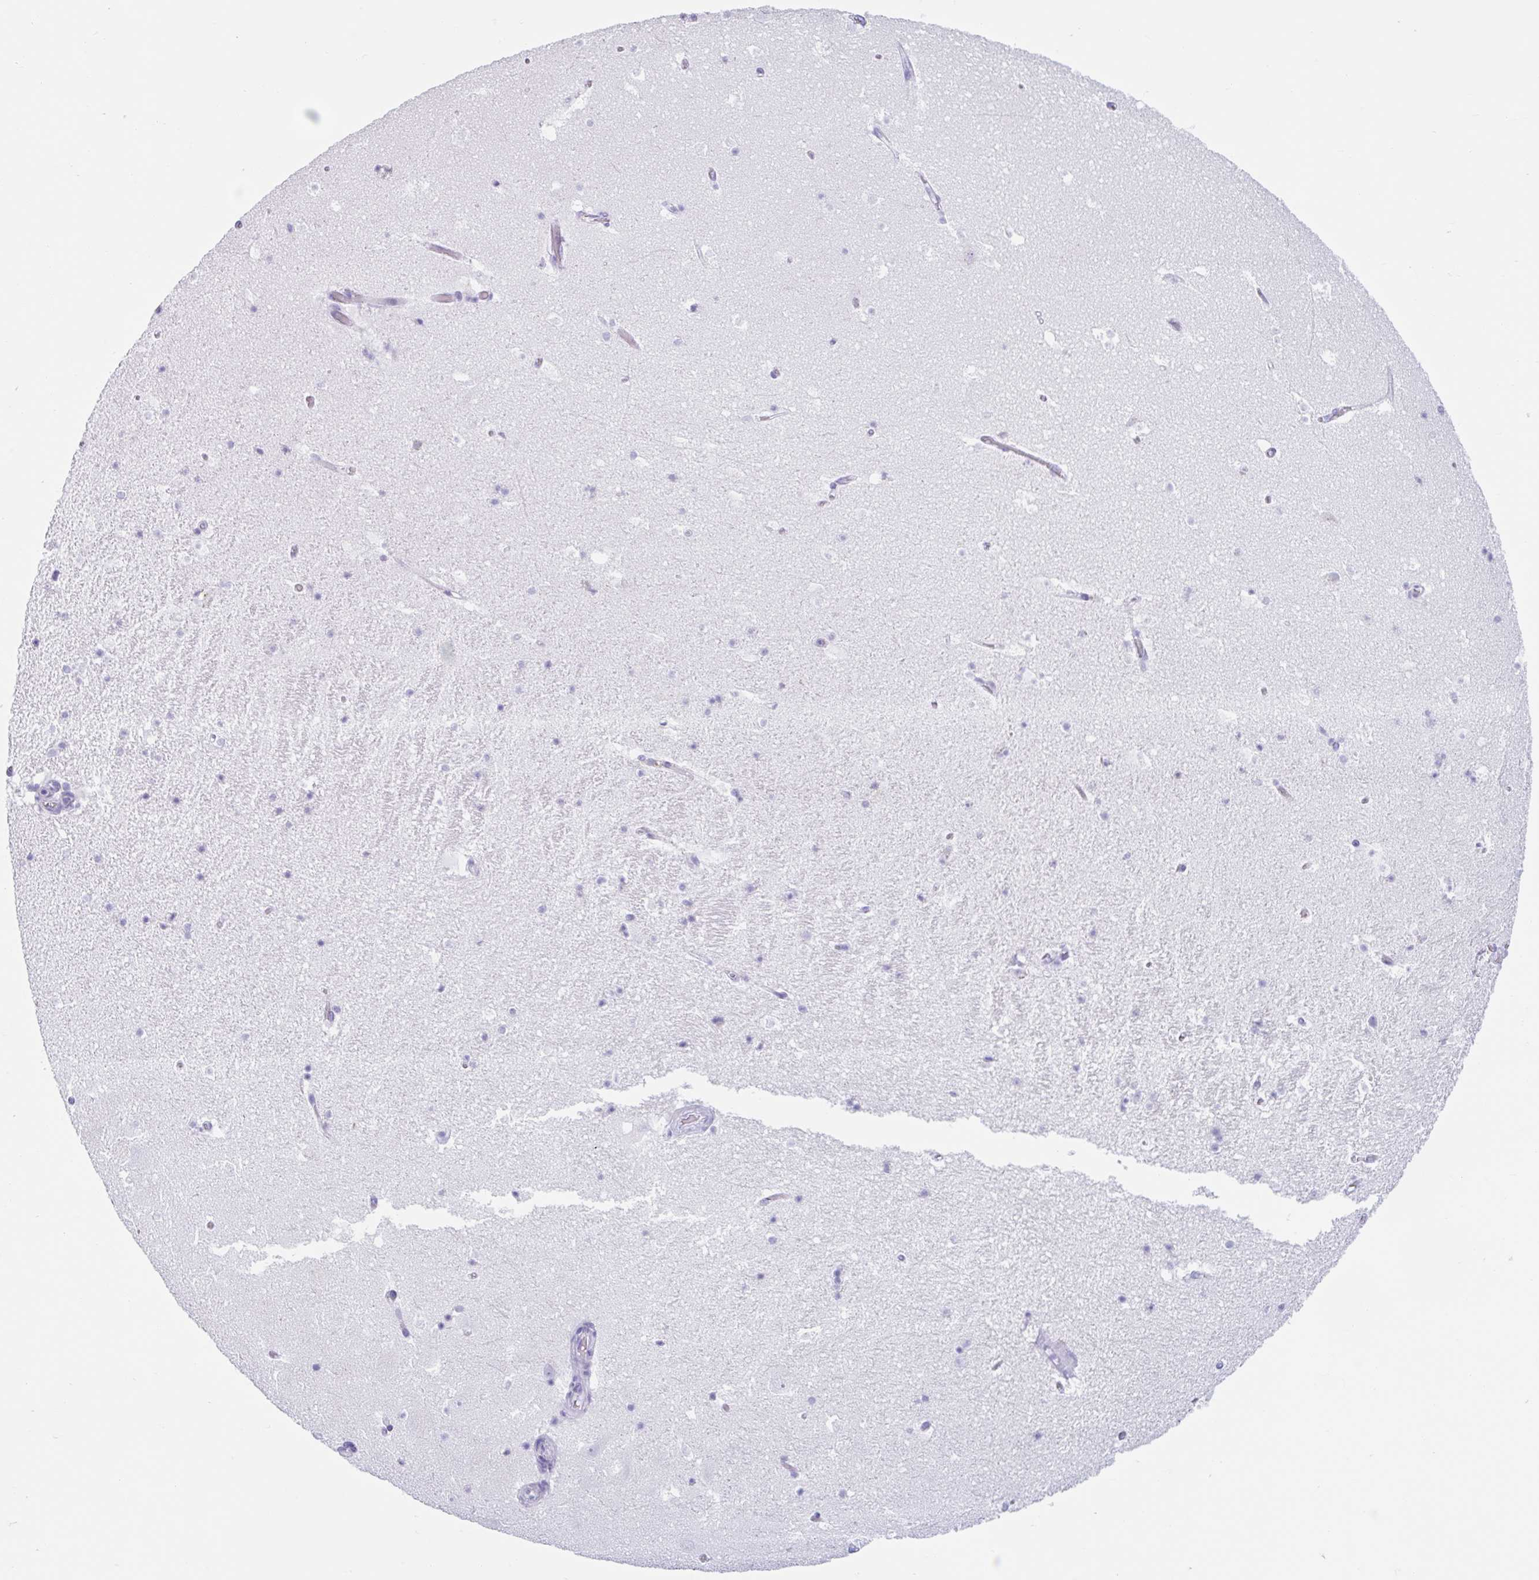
{"staining": {"intensity": "negative", "quantity": "none", "location": "none"}, "tissue": "hippocampus", "cell_type": "Glial cells", "image_type": "normal", "snomed": [{"axis": "morphology", "description": "Normal tissue, NOS"}, {"axis": "topography", "description": "Hippocampus"}], "caption": "DAB (3,3'-diaminobenzidine) immunohistochemical staining of normal hippocampus displays no significant expression in glial cells.", "gene": "CPTP", "patient": {"sex": "female", "age": 42}}